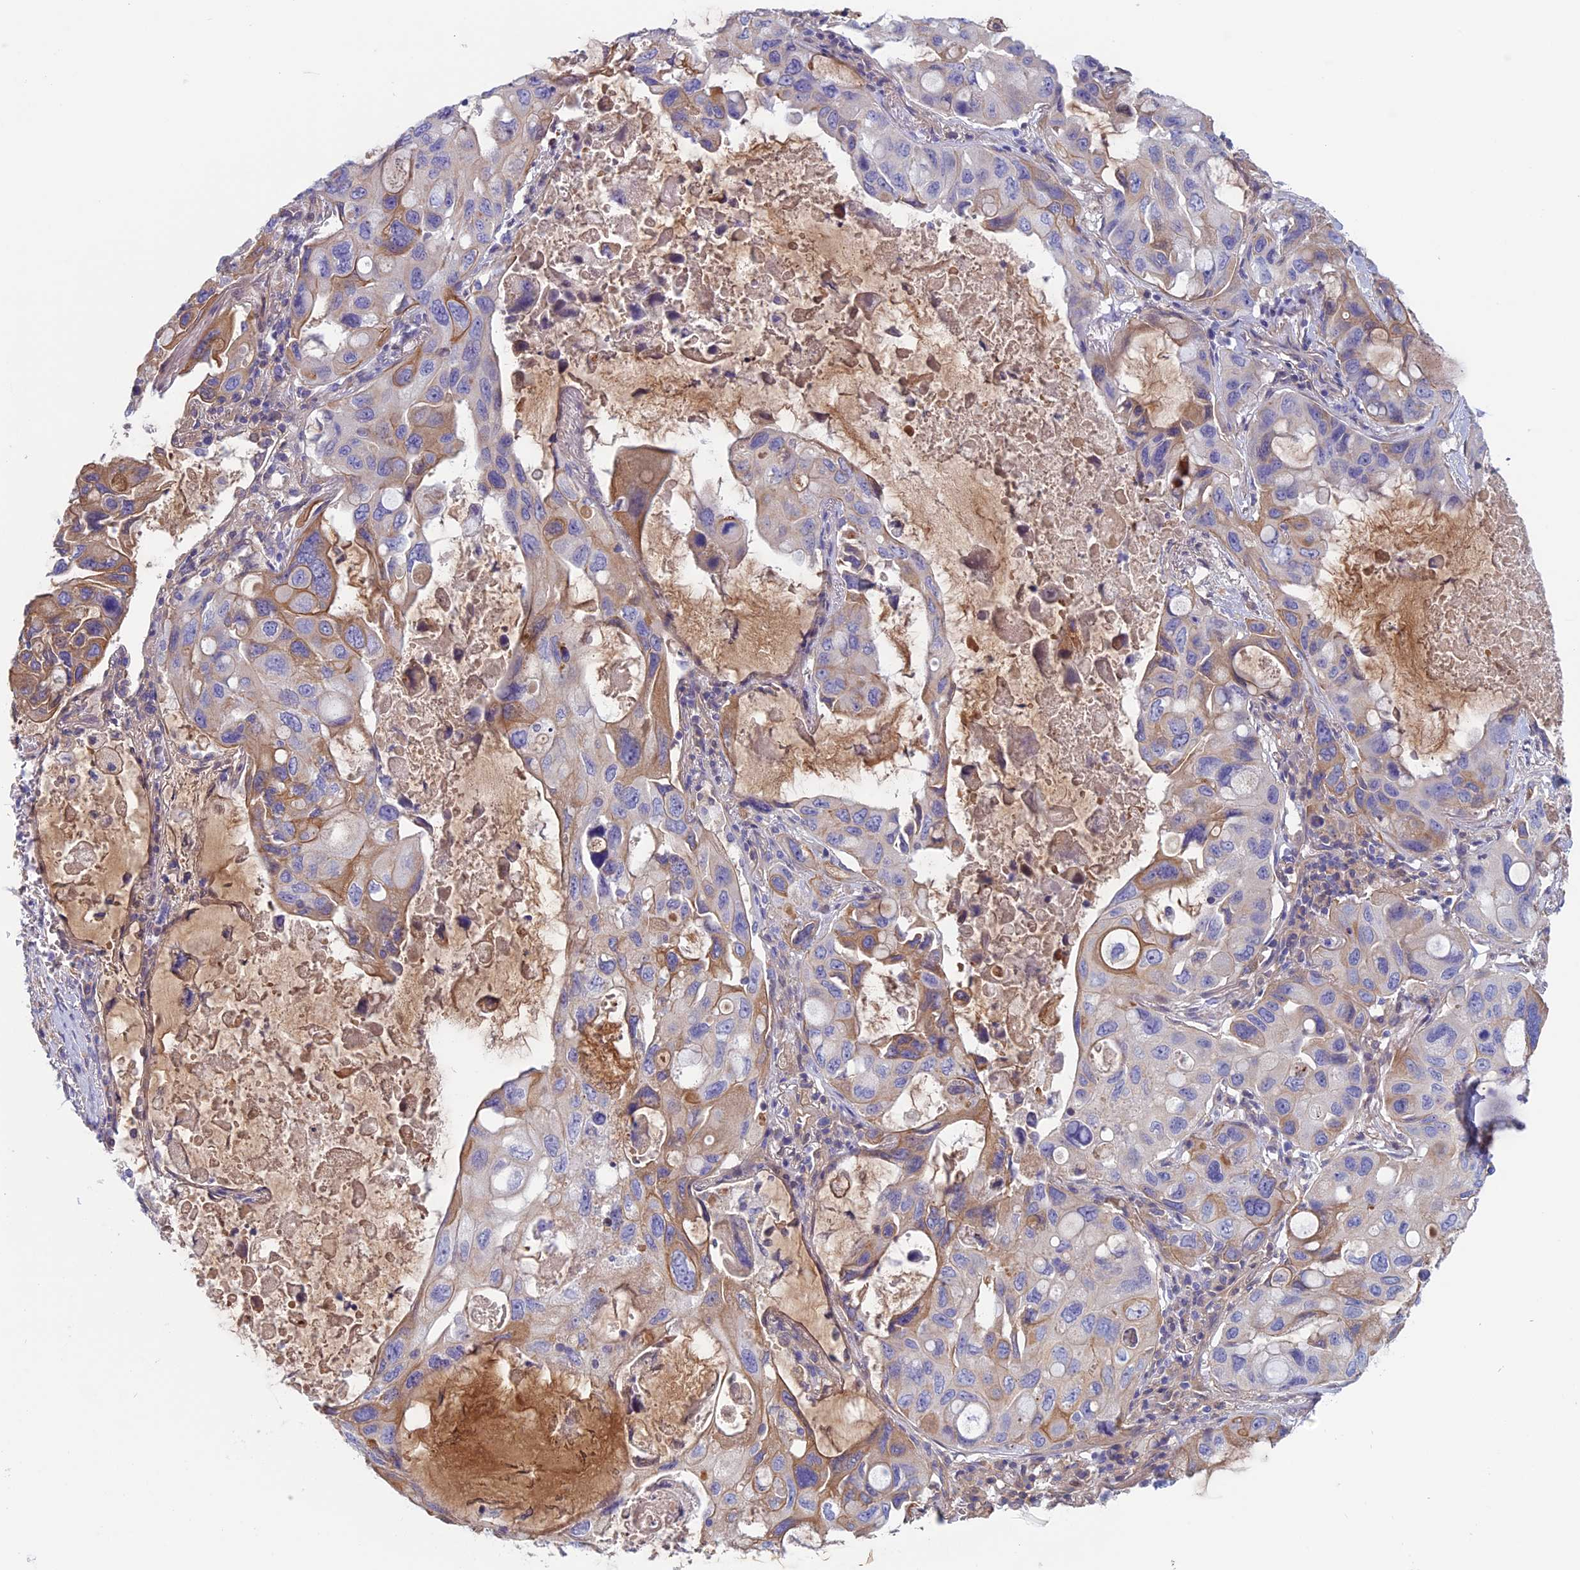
{"staining": {"intensity": "moderate", "quantity": "<25%", "location": "cytoplasmic/membranous"}, "tissue": "lung cancer", "cell_type": "Tumor cells", "image_type": "cancer", "snomed": [{"axis": "morphology", "description": "Squamous cell carcinoma, NOS"}, {"axis": "topography", "description": "Lung"}], "caption": "Lung cancer stained with a brown dye shows moderate cytoplasmic/membranous positive expression in approximately <25% of tumor cells.", "gene": "ANGPTL2", "patient": {"sex": "female", "age": 73}}